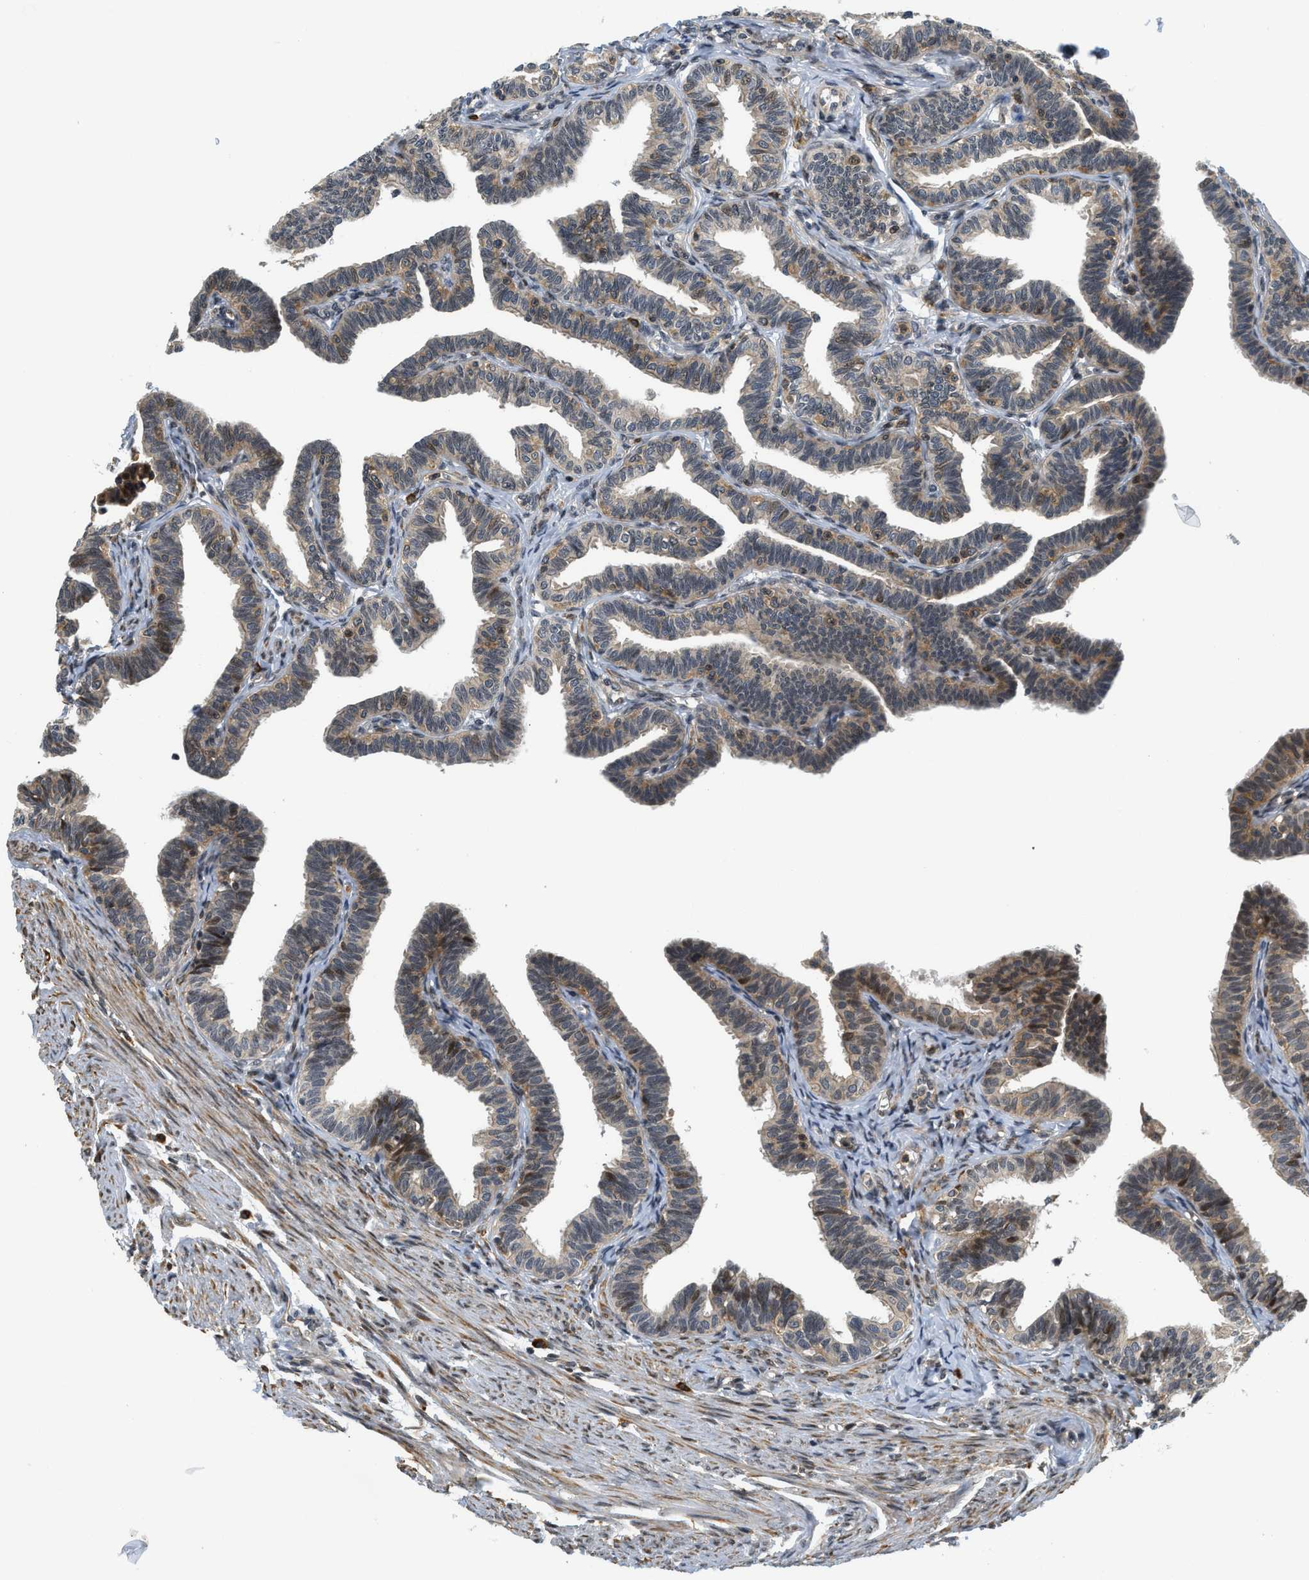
{"staining": {"intensity": "moderate", "quantity": "25%-75%", "location": "cytoplasmic/membranous"}, "tissue": "fallopian tube", "cell_type": "Glandular cells", "image_type": "normal", "snomed": [{"axis": "morphology", "description": "Normal tissue, NOS"}, {"axis": "topography", "description": "Fallopian tube"}, {"axis": "topography", "description": "Ovary"}], "caption": "This is a micrograph of immunohistochemistry (IHC) staining of normal fallopian tube, which shows moderate expression in the cytoplasmic/membranous of glandular cells.", "gene": "KMT2A", "patient": {"sex": "female", "age": 23}}